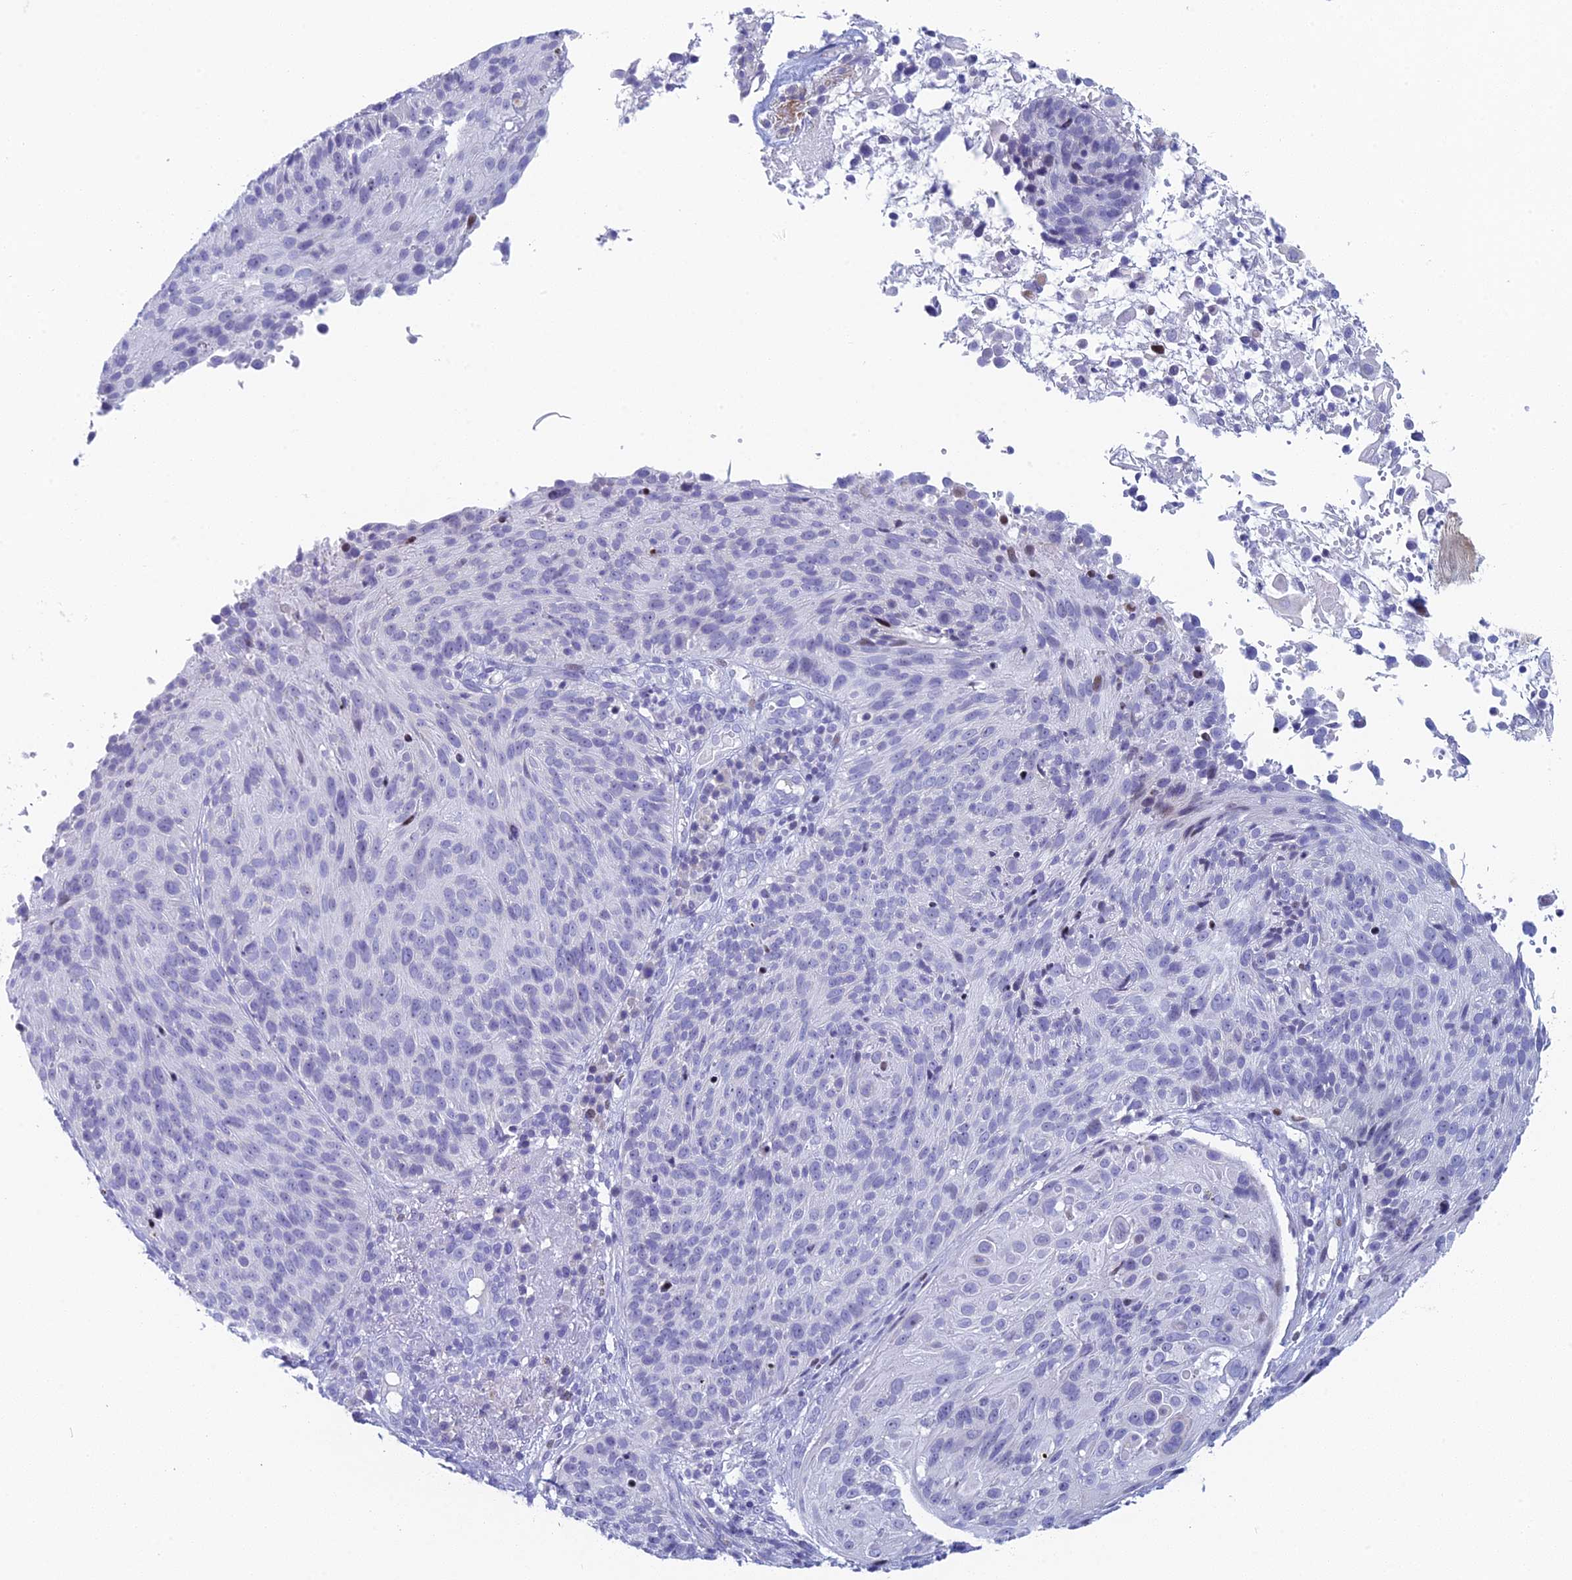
{"staining": {"intensity": "negative", "quantity": "none", "location": "none"}, "tissue": "cervical cancer", "cell_type": "Tumor cells", "image_type": "cancer", "snomed": [{"axis": "morphology", "description": "Squamous cell carcinoma, NOS"}, {"axis": "topography", "description": "Cervix"}], "caption": "IHC histopathology image of neoplastic tissue: squamous cell carcinoma (cervical) stained with DAB demonstrates no significant protein expression in tumor cells. (Brightfield microscopy of DAB IHC at high magnification).", "gene": "REXO5", "patient": {"sex": "female", "age": 74}}